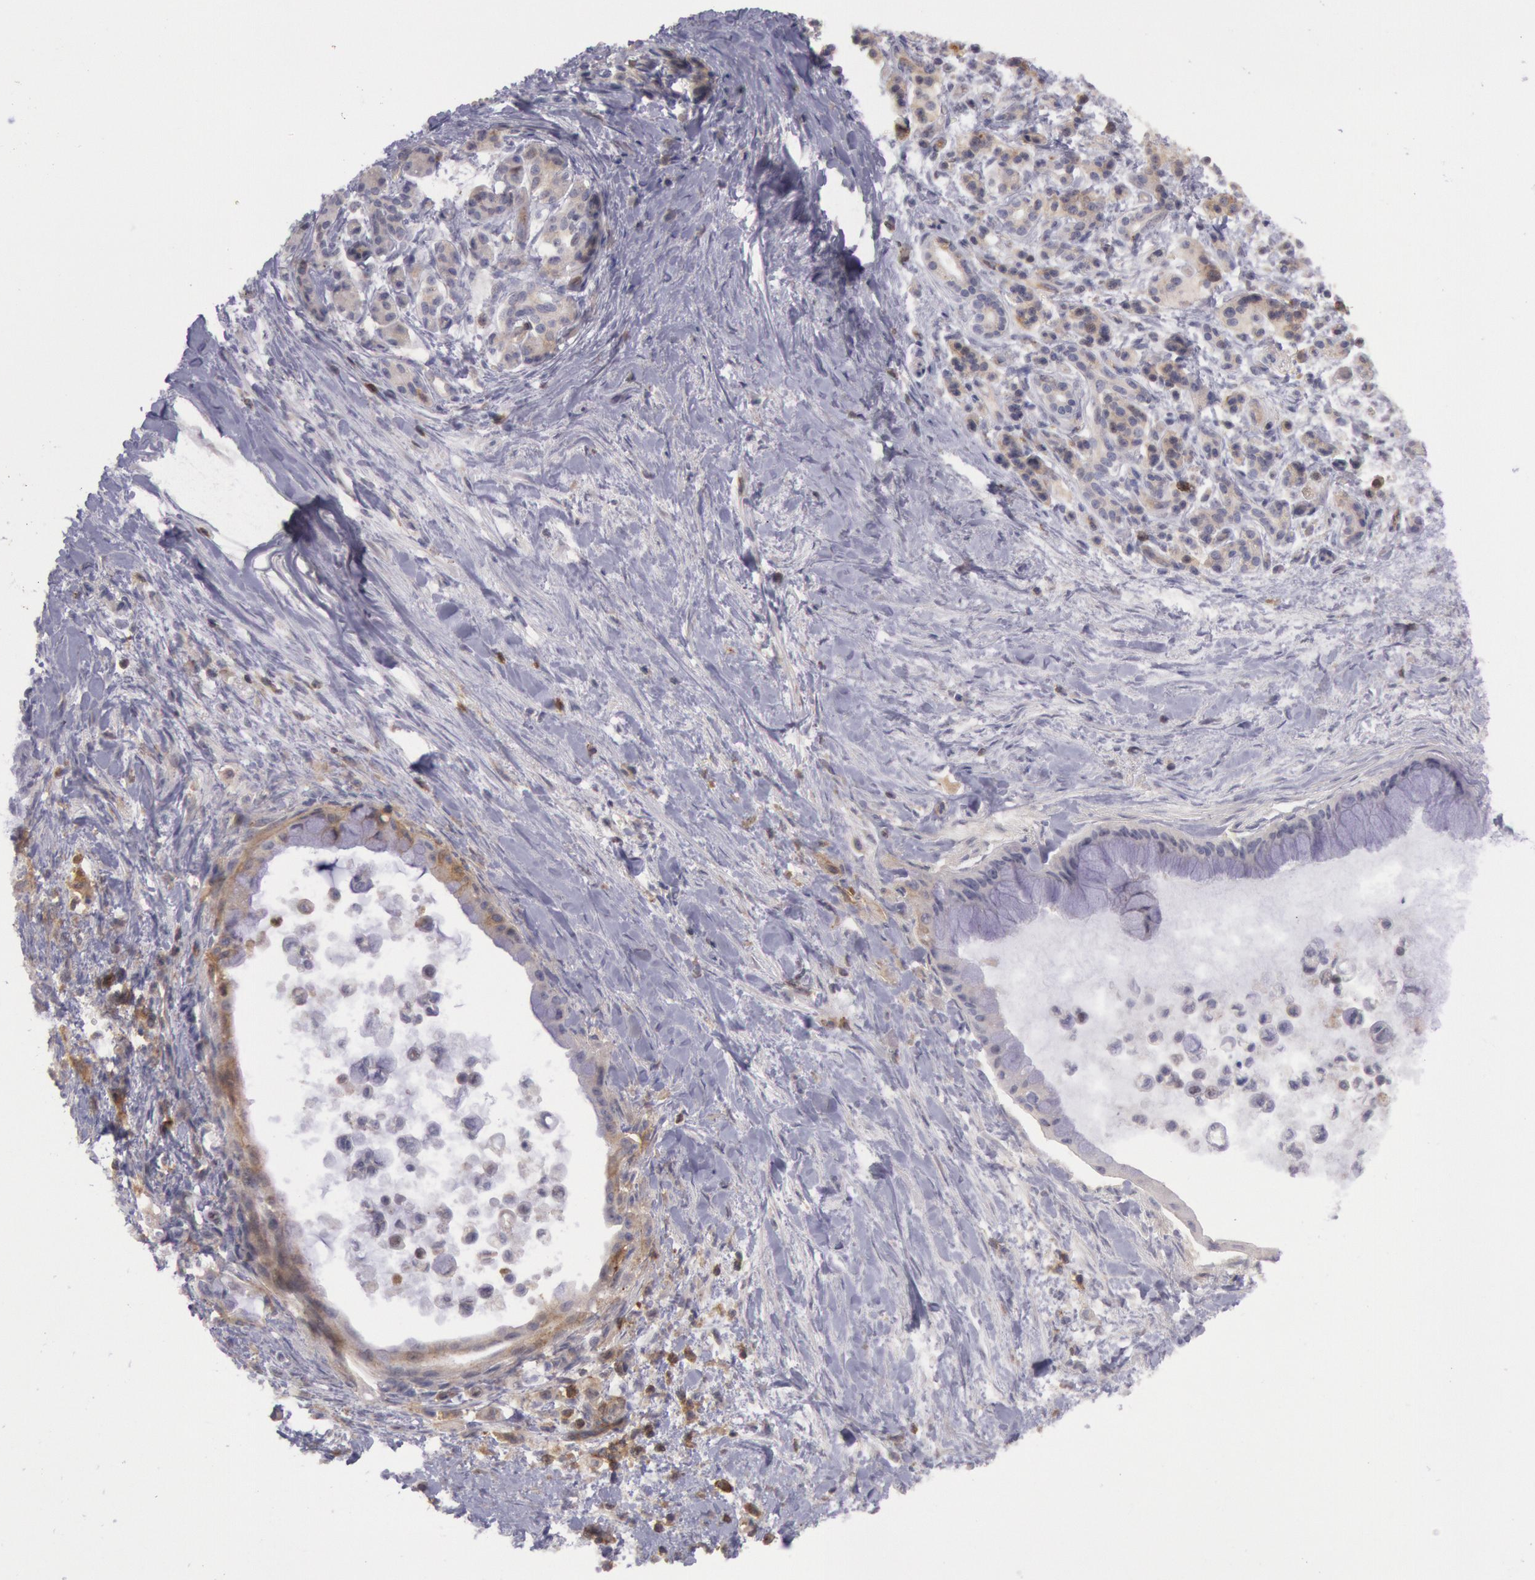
{"staining": {"intensity": "weak", "quantity": "<25%", "location": "cytoplasmic/membranous"}, "tissue": "pancreatic cancer", "cell_type": "Tumor cells", "image_type": "cancer", "snomed": [{"axis": "morphology", "description": "Adenocarcinoma, NOS"}, {"axis": "topography", "description": "Pancreas"}], "caption": "There is no significant staining in tumor cells of pancreatic cancer (adenocarcinoma).", "gene": "TRIB2", "patient": {"sex": "male", "age": 59}}